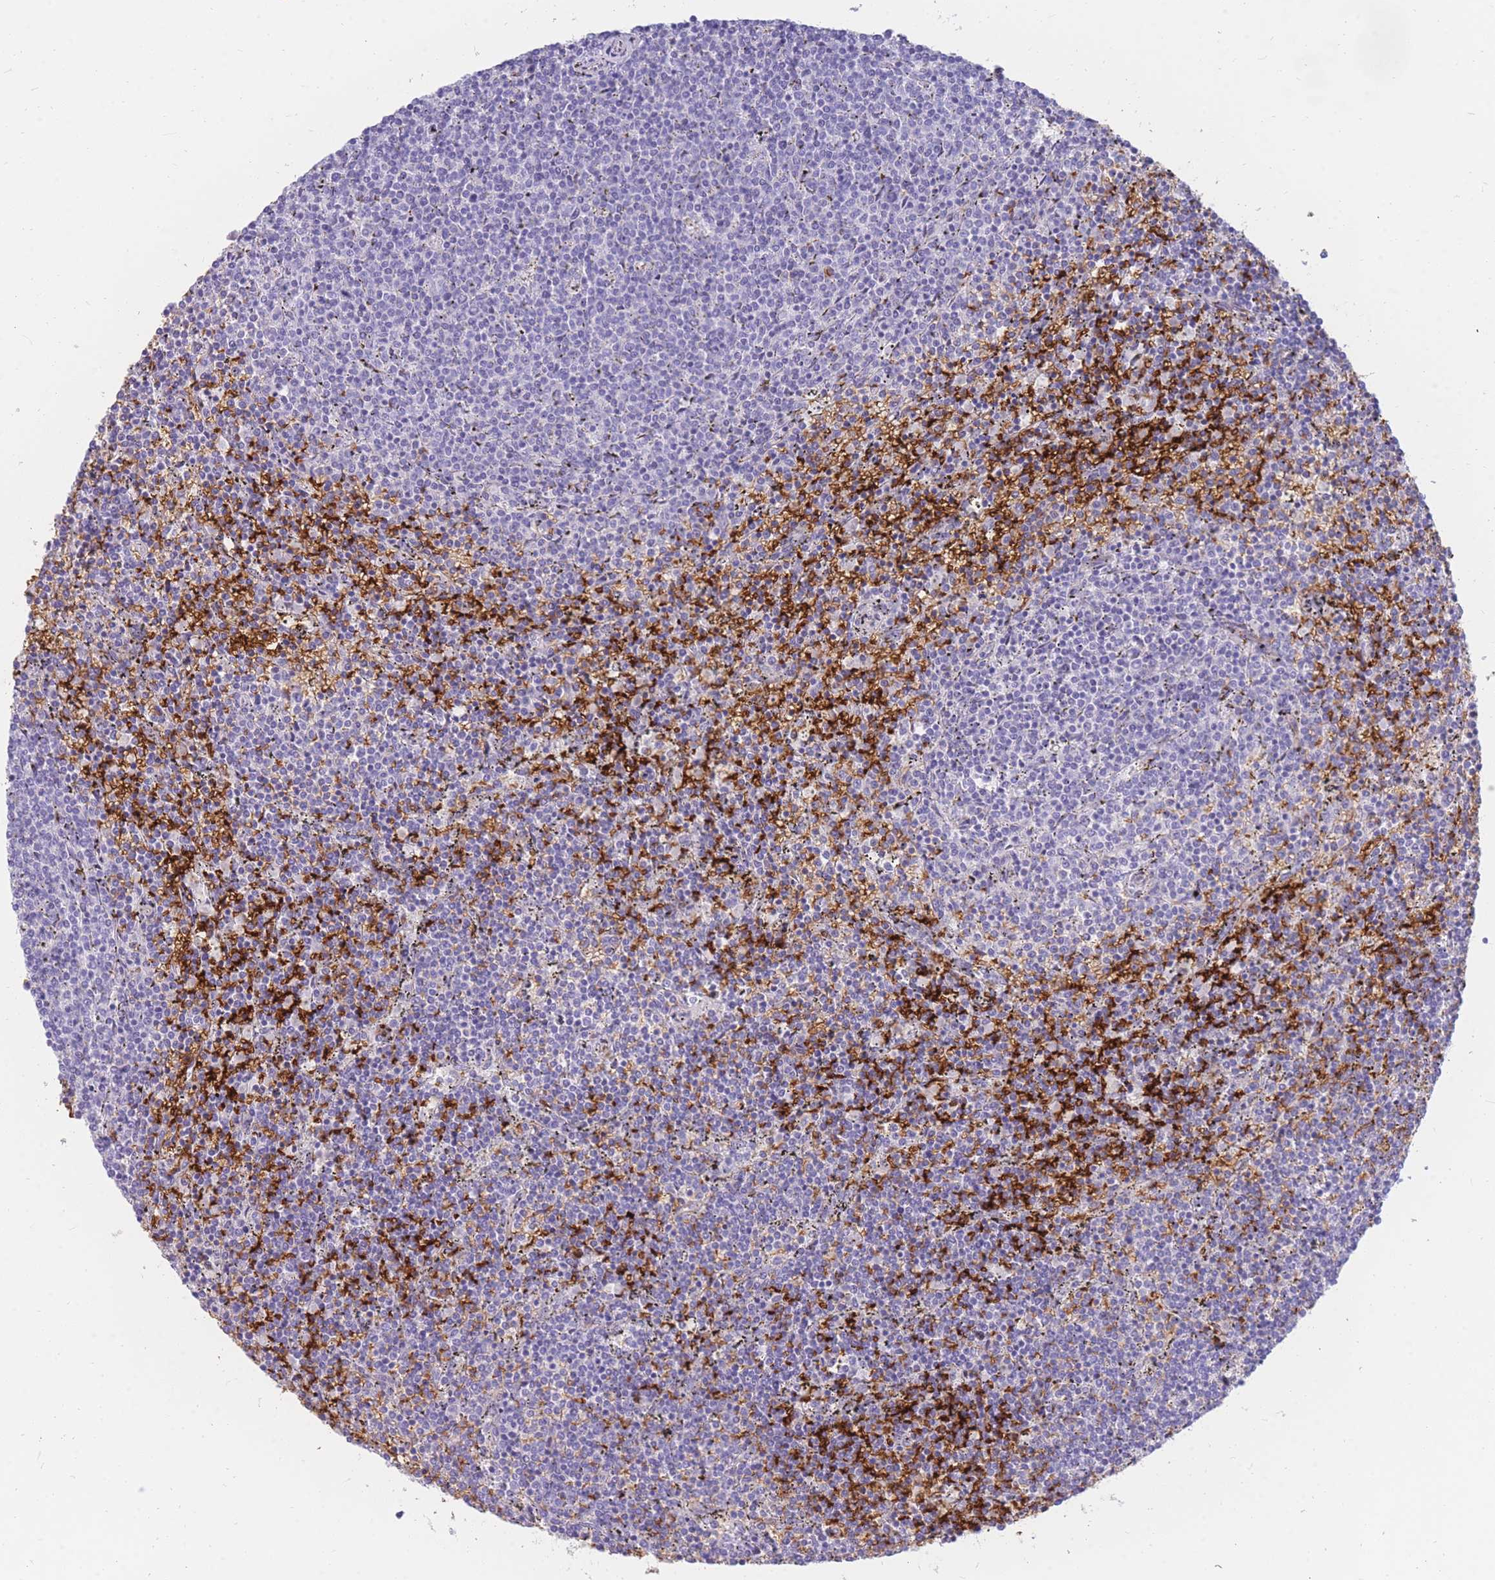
{"staining": {"intensity": "negative", "quantity": "none", "location": "none"}, "tissue": "lymphoma", "cell_type": "Tumor cells", "image_type": "cancer", "snomed": [{"axis": "morphology", "description": "Malignant lymphoma, non-Hodgkin's type, Low grade"}, {"axis": "topography", "description": "Spleen"}], "caption": "Photomicrograph shows no protein expression in tumor cells of malignant lymphoma, non-Hodgkin's type (low-grade) tissue.", "gene": "NKX1-2", "patient": {"sex": "female", "age": 50}}